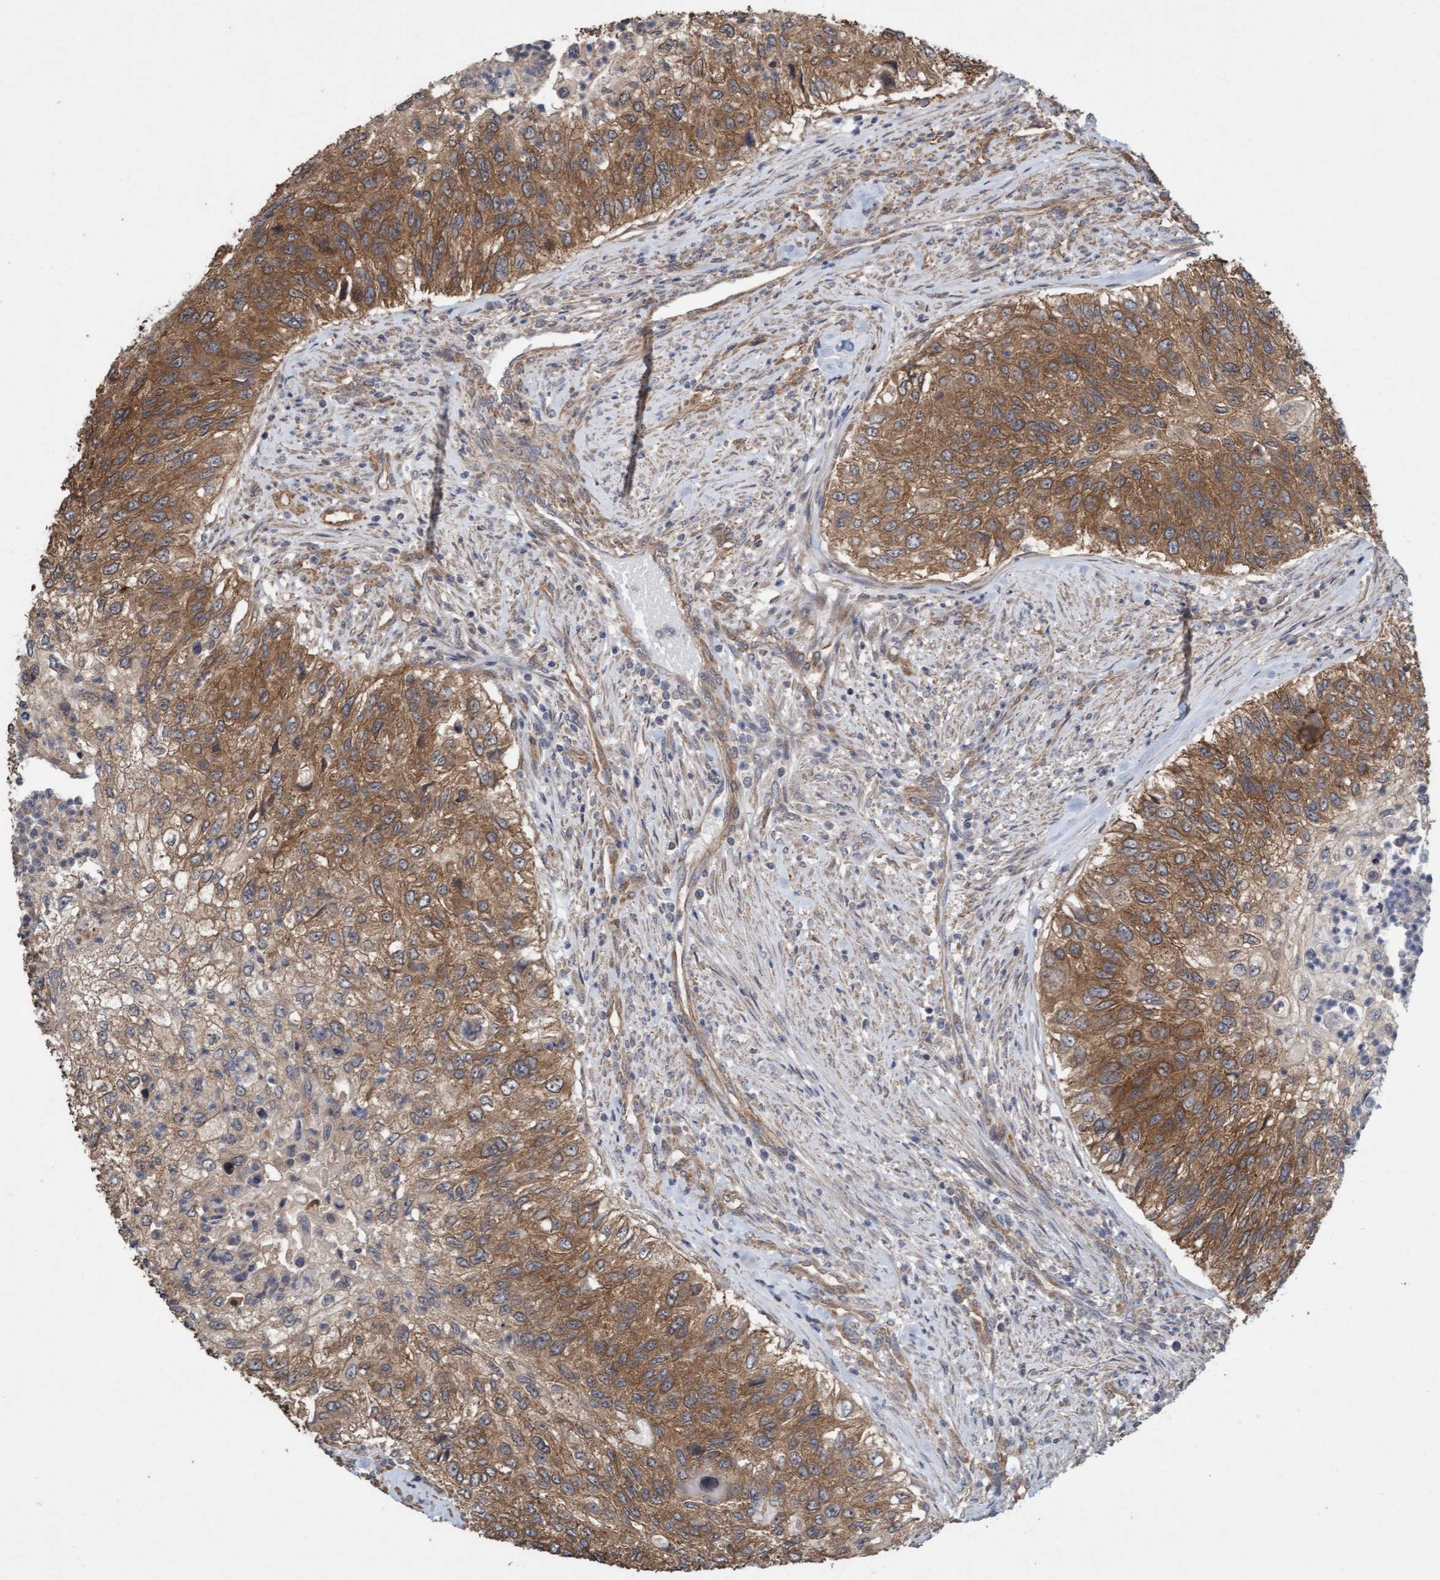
{"staining": {"intensity": "moderate", "quantity": ">75%", "location": "cytoplasmic/membranous"}, "tissue": "urothelial cancer", "cell_type": "Tumor cells", "image_type": "cancer", "snomed": [{"axis": "morphology", "description": "Urothelial carcinoma, High grade"}, {"axis": "topography", "description": "Urinary bladder"}], "caption": "The micrograph exhibits staining of urothelial carcinoma (high-grade), revealing moderate cytoplasmic/membranous protein positivity (brown color) within tumor cells. The staining was performed using DAB to visualize the protein expression in brown, while the nuclei were stained in blue with hematoxylin (Magnification: 20x).", "gene": "CDC42EP4", "patient": {"sex": "female", "age": 60}}